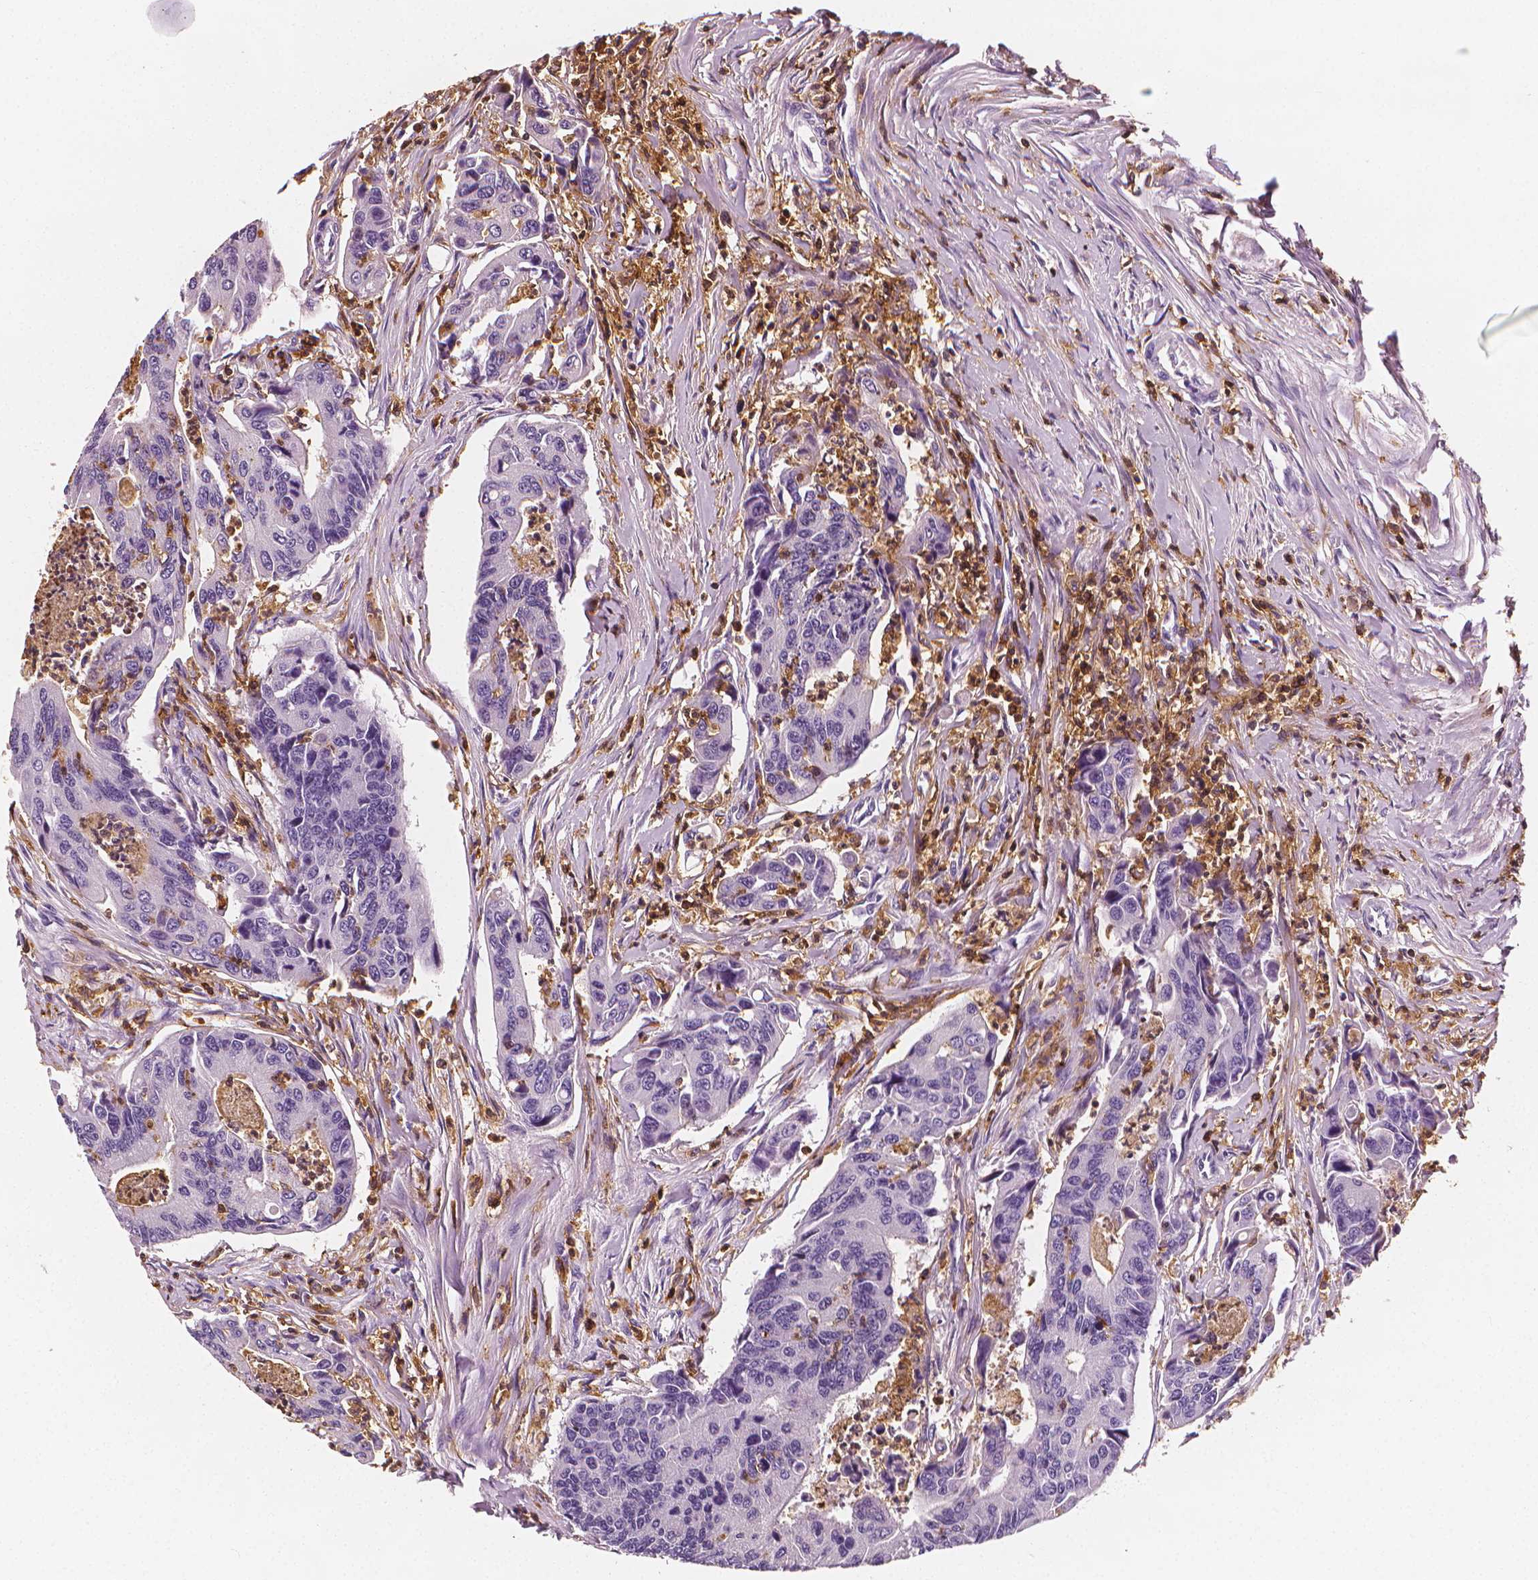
{"staining": {"intensity": "negative", "quantity": "none", "location": "none"}, "tissue": "colorectal cancer", "cell_type": "Tumor cells", "image_type": "cancer", "snomed": [{"axis": "morphology", "description": "Adenocarcinoma, NOS"}, {"axis": "topography", "description": "Colon"}], "caption": "Tumor cells show no significant protein positivity in colorectal adenocarcinoma. (DAB immunohistochemistry (IHC) with hematoxylin counter stain).", "gene": "PTPRC", "patient": {"sex": "female", "age": 67}}